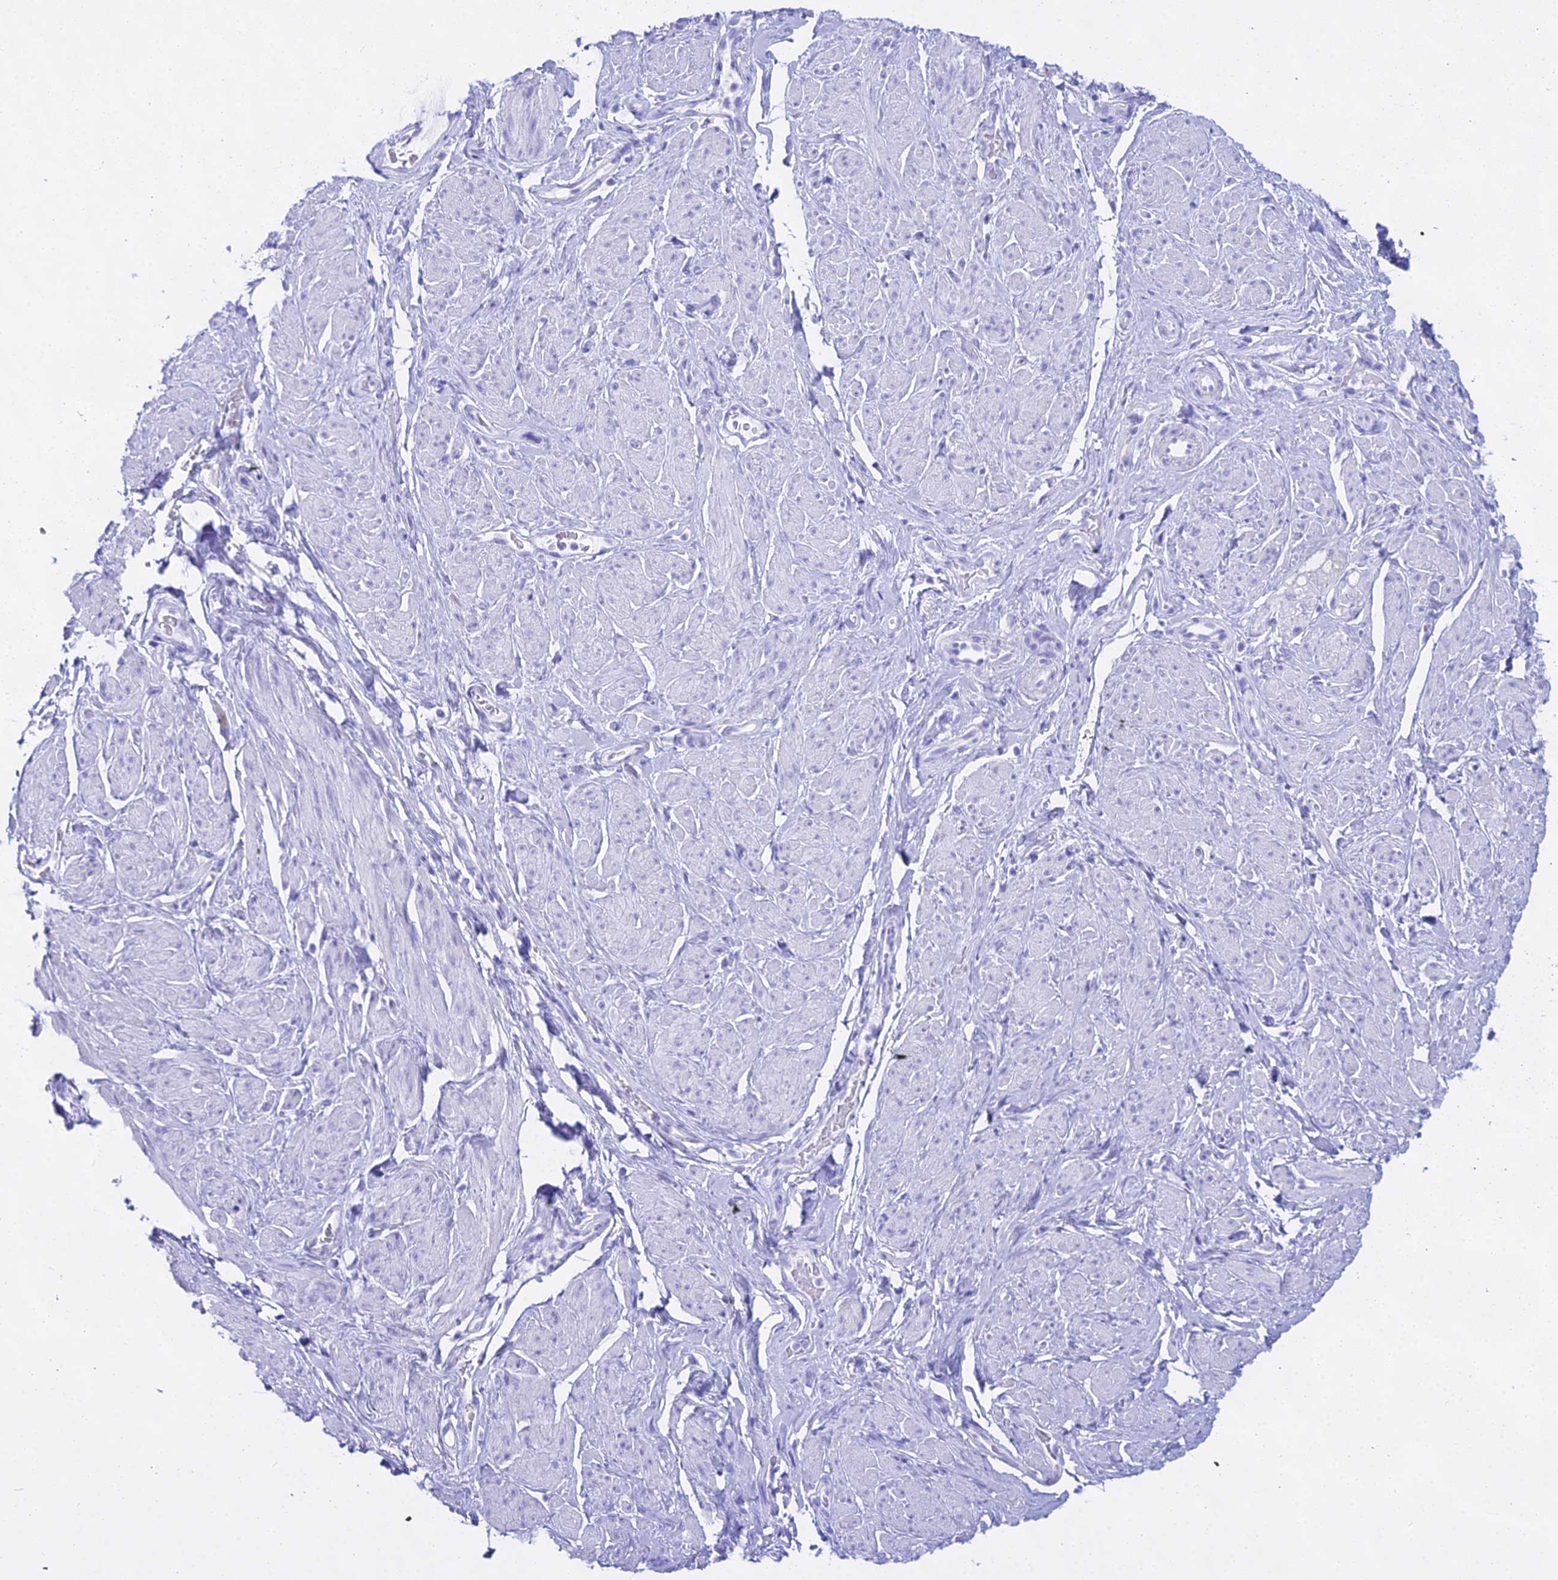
{"staining": {"intensity": "negative", "quantity": "none", "location": "none"}, "tissue": "smooth muscle", "cell_type": "Smooth muscle cells", "image_type": "normal", "snomed": [{"axis": "morphology", "description": "Normal tissue, NOS"}, {"axis": "topography", "description": "Smooth muscle"}, {"axis": "topography", "description": "Peripheral nerve tissue"}], "caption": "A histopathology image of smooth muscle stained for a protein displays no brown staining in smooth muscle cells. Brightfield microscopy of IHC stained with DAB (3,3'-diaminobenzidine) (brown) and hematoxylin (blue), captured at high magnification.", "gene": "CGB1", "patient": {"sex": "male", "age": 69}}